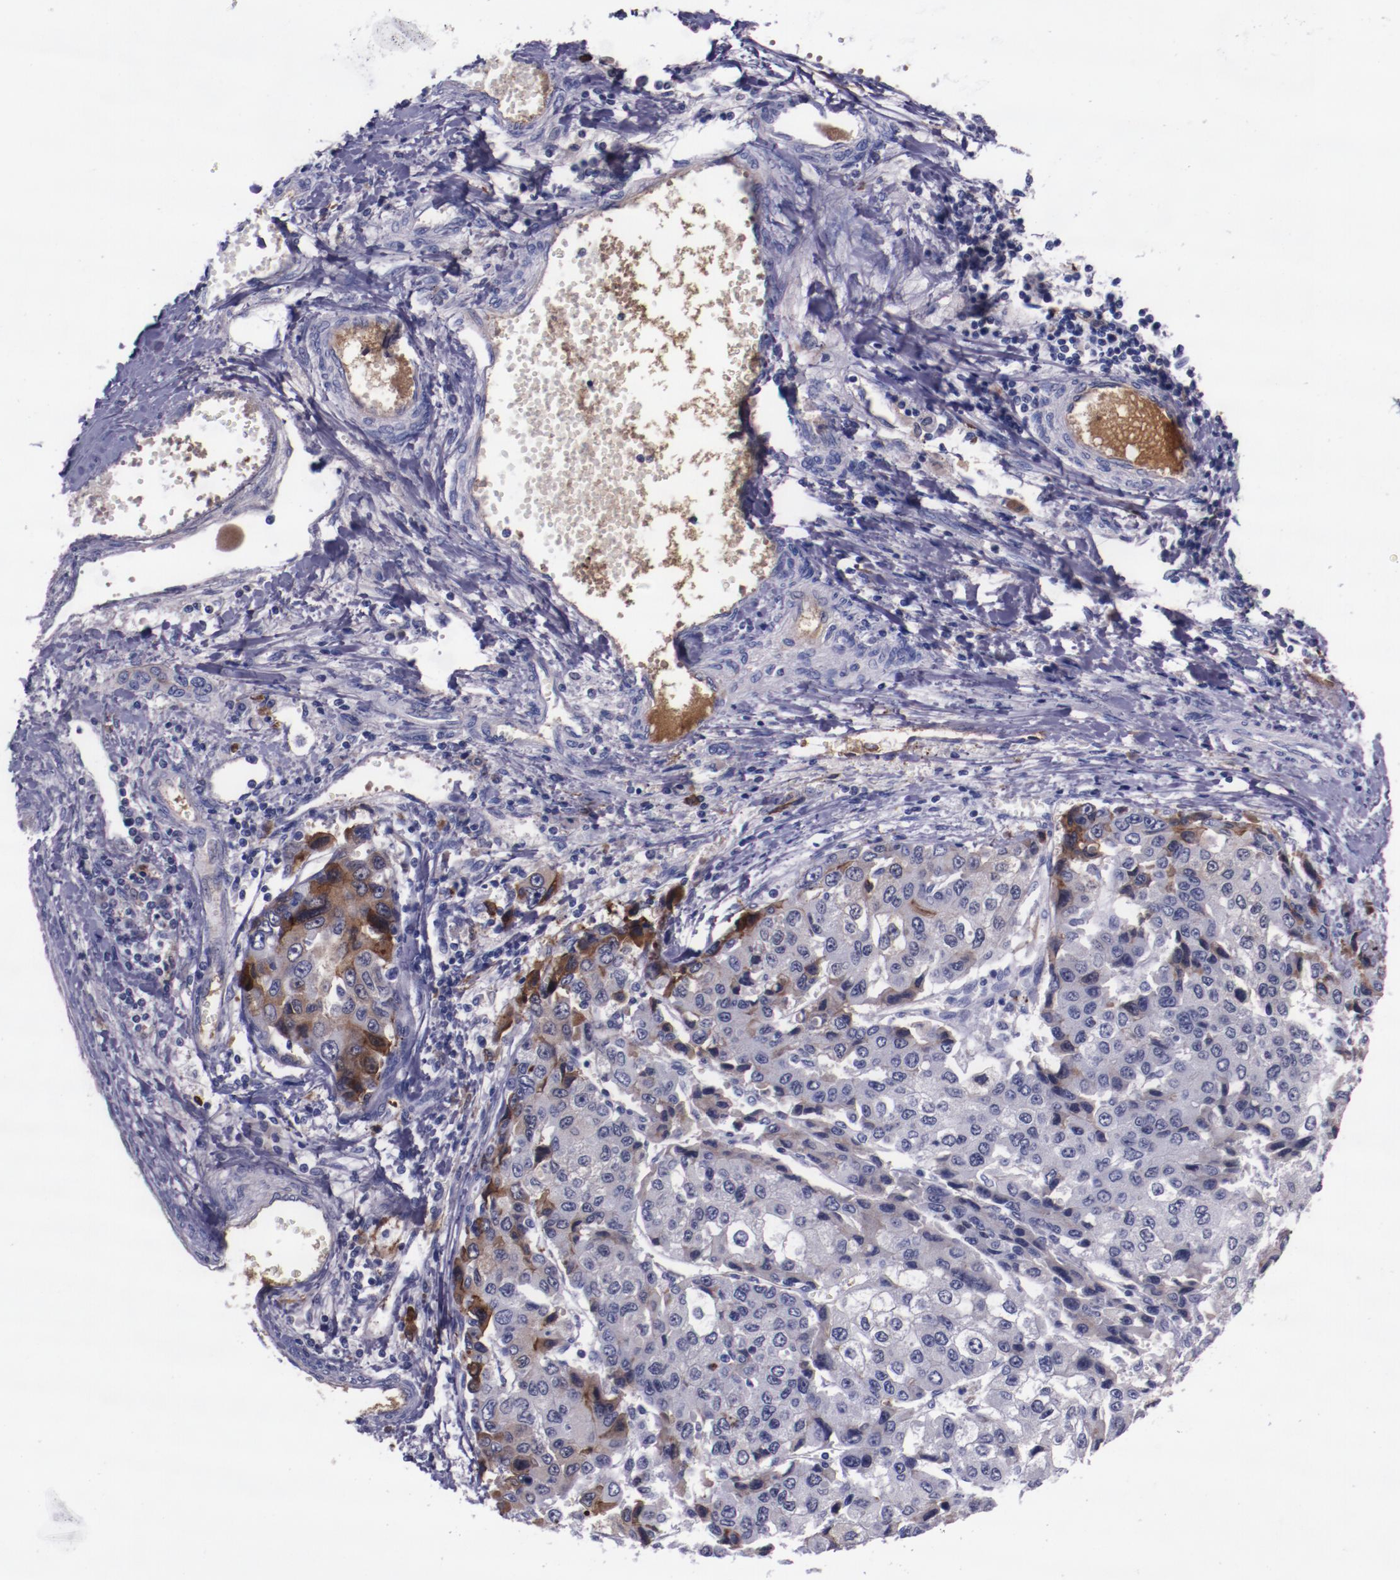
{"staining": {"intensity": "moderate", "quantity": "<25%", "location": "cytoplasmic/membranous"}, "tissue": "liver cancer", "cell_type": "Tumor cells", "image_type": "cancer", "snomed": [{"axis": "morphology", "description": "Carcinoma, Hepatocellular, NOS"}, {"axis": "topography", "description": "Liver"}], "caption": "Moderate cytoplasmic/membranous positivity for a protein is seen in about <25% of tumor cells of liver cancer (hepatocellular carcinoma) using immunohistochemistry (IHC).", "gene": "APOH", "patient": {"sex": "female", "age": 66}}